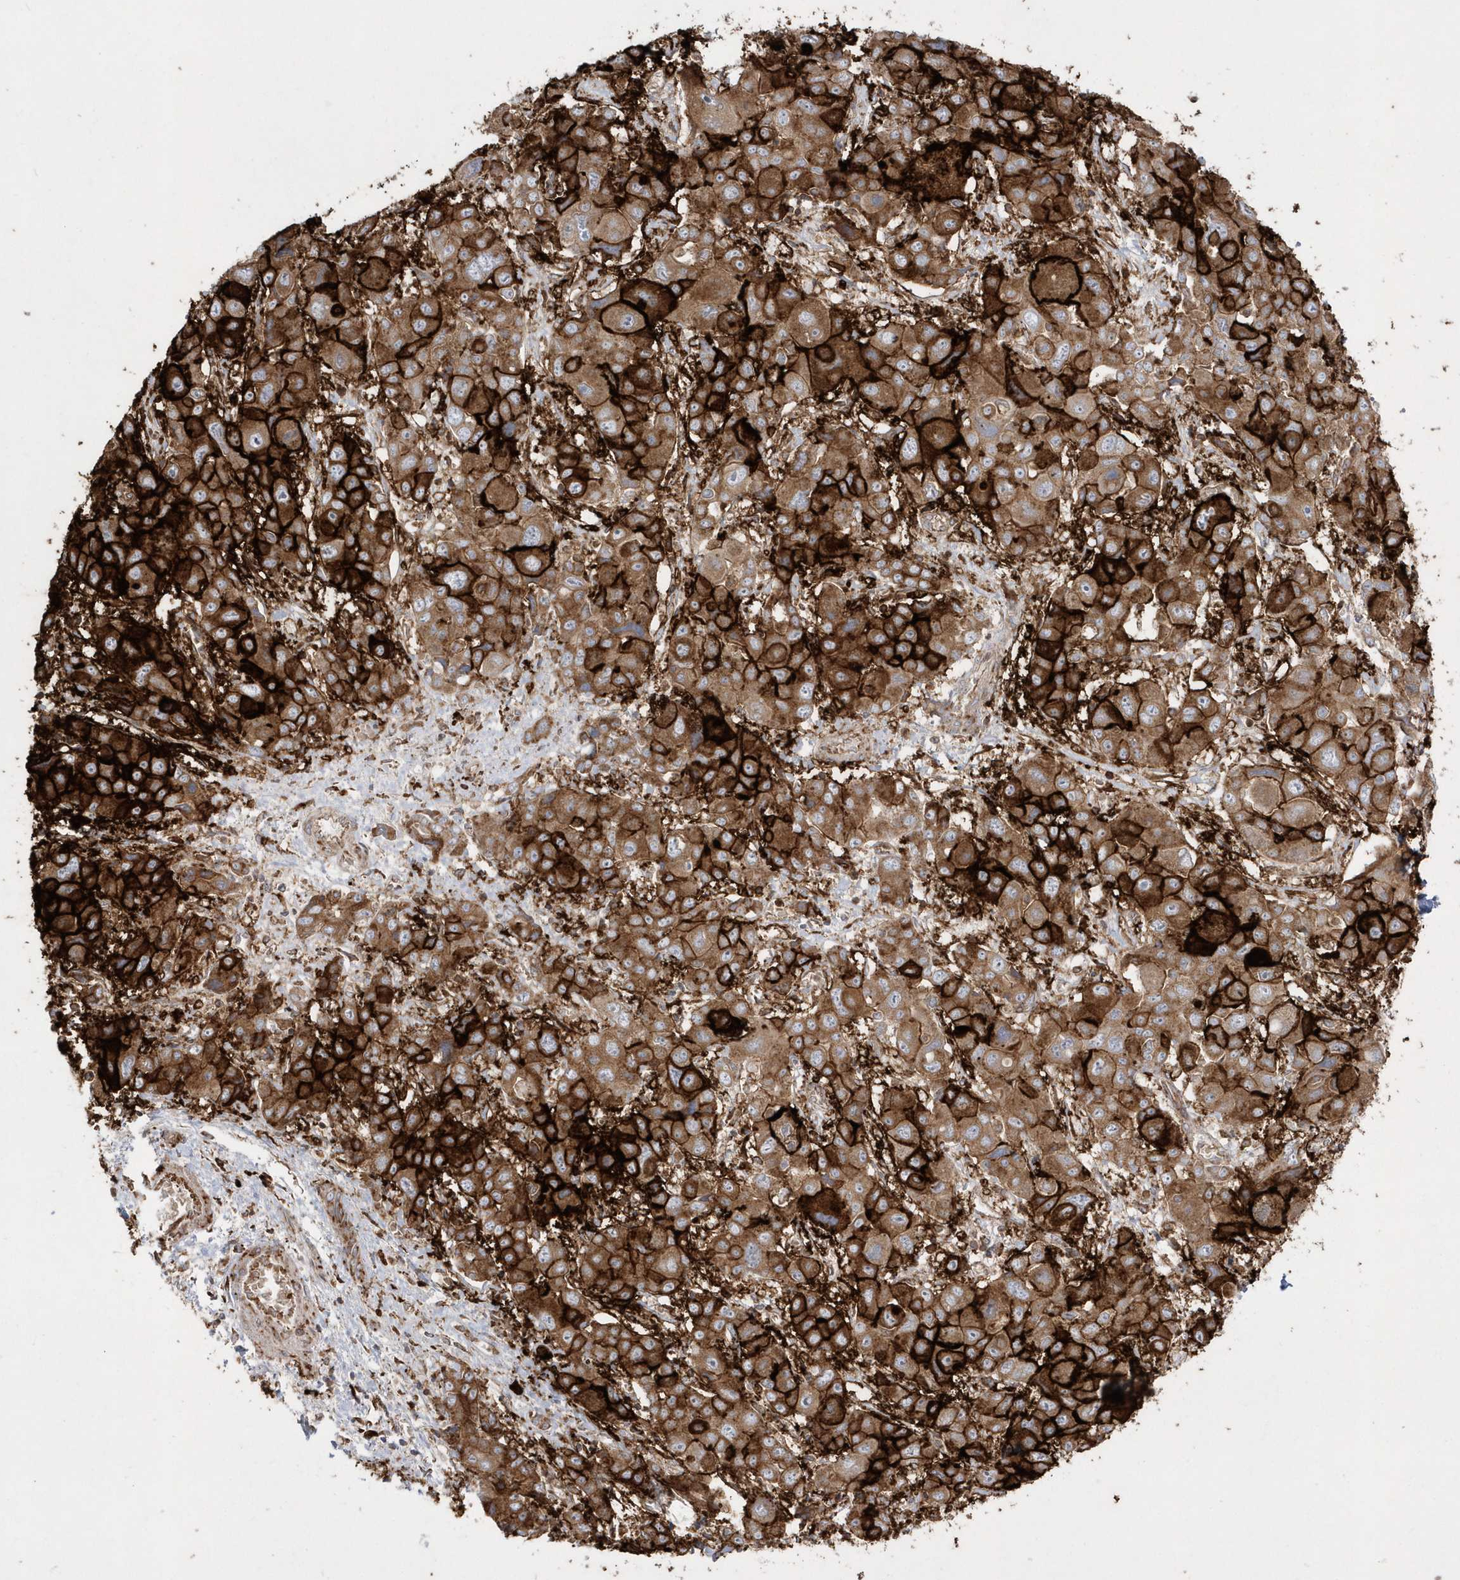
{"staining": {"intensity": "strong", "quantity": ">75%", "location": "cytoplasmic/membranous"}, "tissue": "liver cancer", "cell_type": "Tumor cells", "image_type": "cancer", "snomed": [{"axis": "morphology", "description": "Cholangiocarcinoma"}, {"axis": "topography", "description": "Liver"}], "caption": "Strong cytoplasmic/membranous positivity for a protein is identified in about >75% of tumor cells of liver cancer (cholangiocarcinoma) using IHC.", "gene": "SH3BP2", "patient": {"sex": "male", "age": 67}}